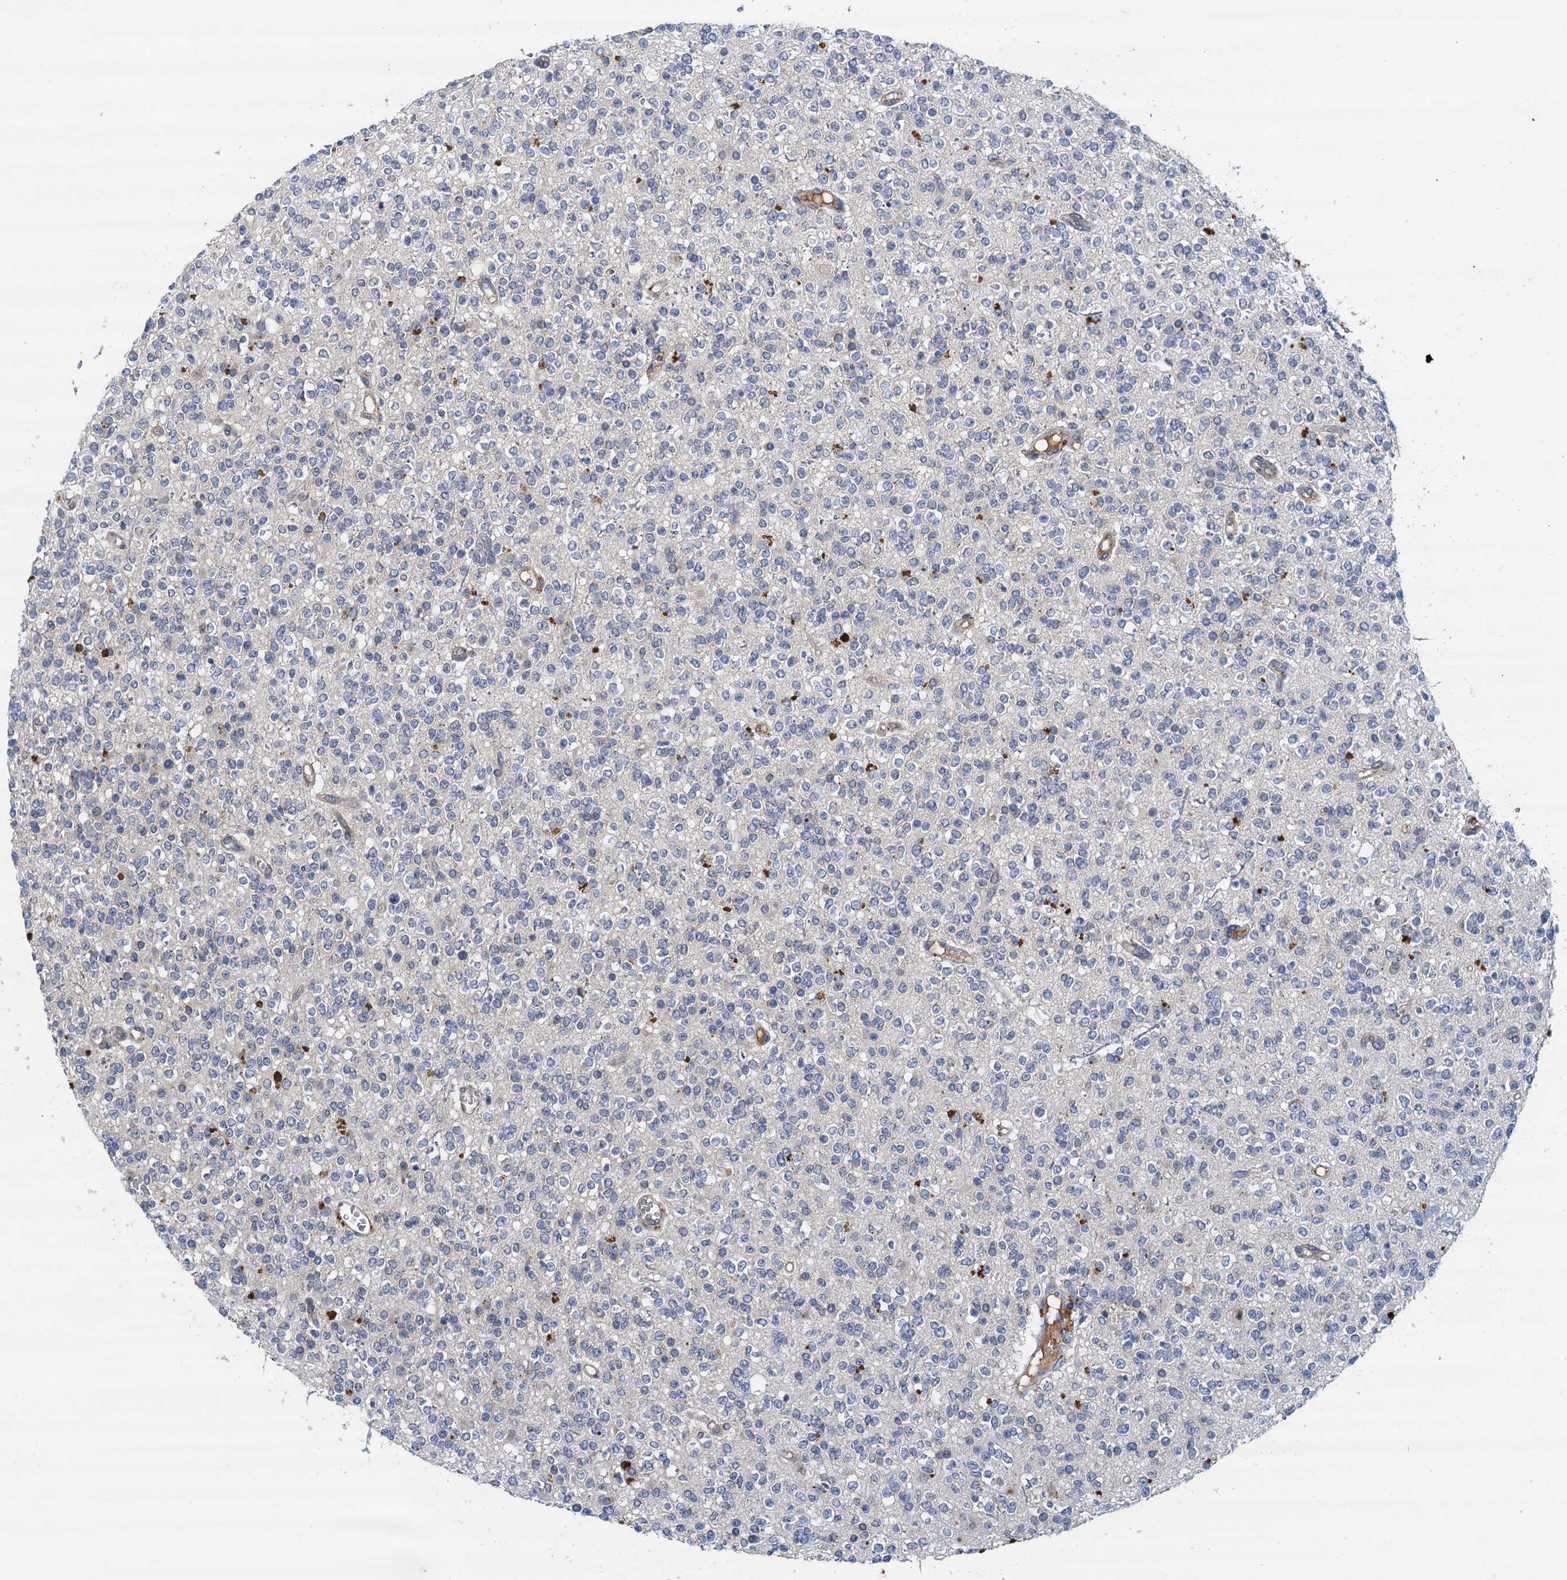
{"staining": {"intensity": "negative", "quantity": "none", "location": "none"}, "tissue": "glioma", "cell_type": "Tumor cells", "image_type": "cancer", "snomed": [{"axis": "morphology", "description": "Glioma, malignant, High grade"}, {"axis": "topography", "description": "Brain"}], "caption": "High-grade glioma (malignant) was stained to show a protein in brown. There is no significant positivity in tumor cells. (Stains: DAB (3,3'-diaminobenzidine) immunohistochemistry with hematoxylin counter stain, Microscopy: brightfield microscopy at high magnification).", "gene": "TPCN1", "patient": {"sex": "male", "age": 34}}